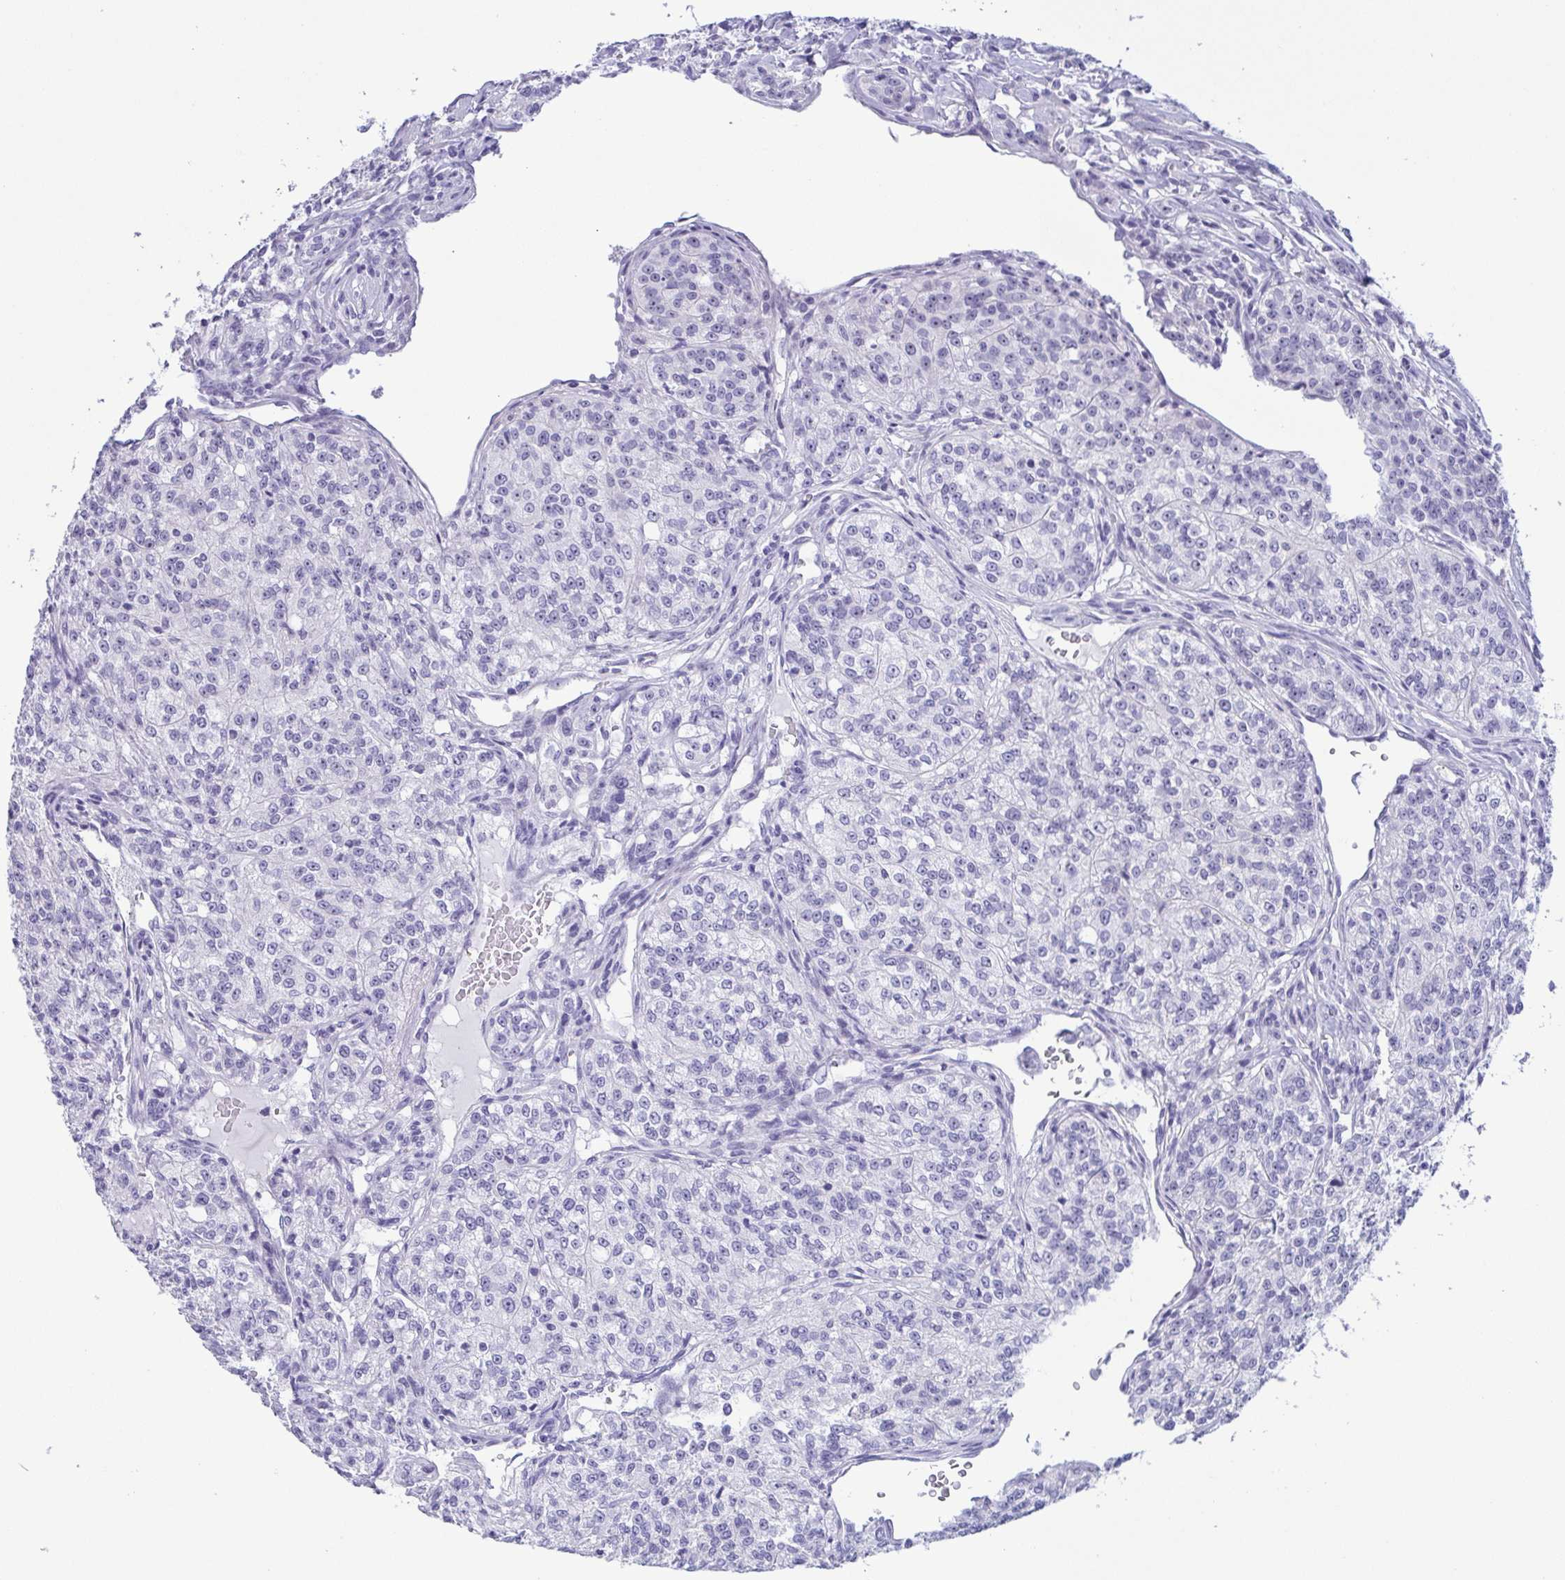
{"staining": {"intensity": "negative", "quantity": "none", "location": "none"}, "tissue": "renal cancer", "cell_type": "Tumor cells", "image_type": "cancer", "snomed": [{"axis": "morphology", "description": "Adenocarcinoma, NOS"}, {"axis": "topography", "description": "Kidney"}], "caption": "Immunohistochemistry (IHC) photomicrograph of human renal cancer stained for a protein (brown), which shows no expression in tumor cells.", "gene": "MYL7", "patient": {"sex": "female", "age": 63}}